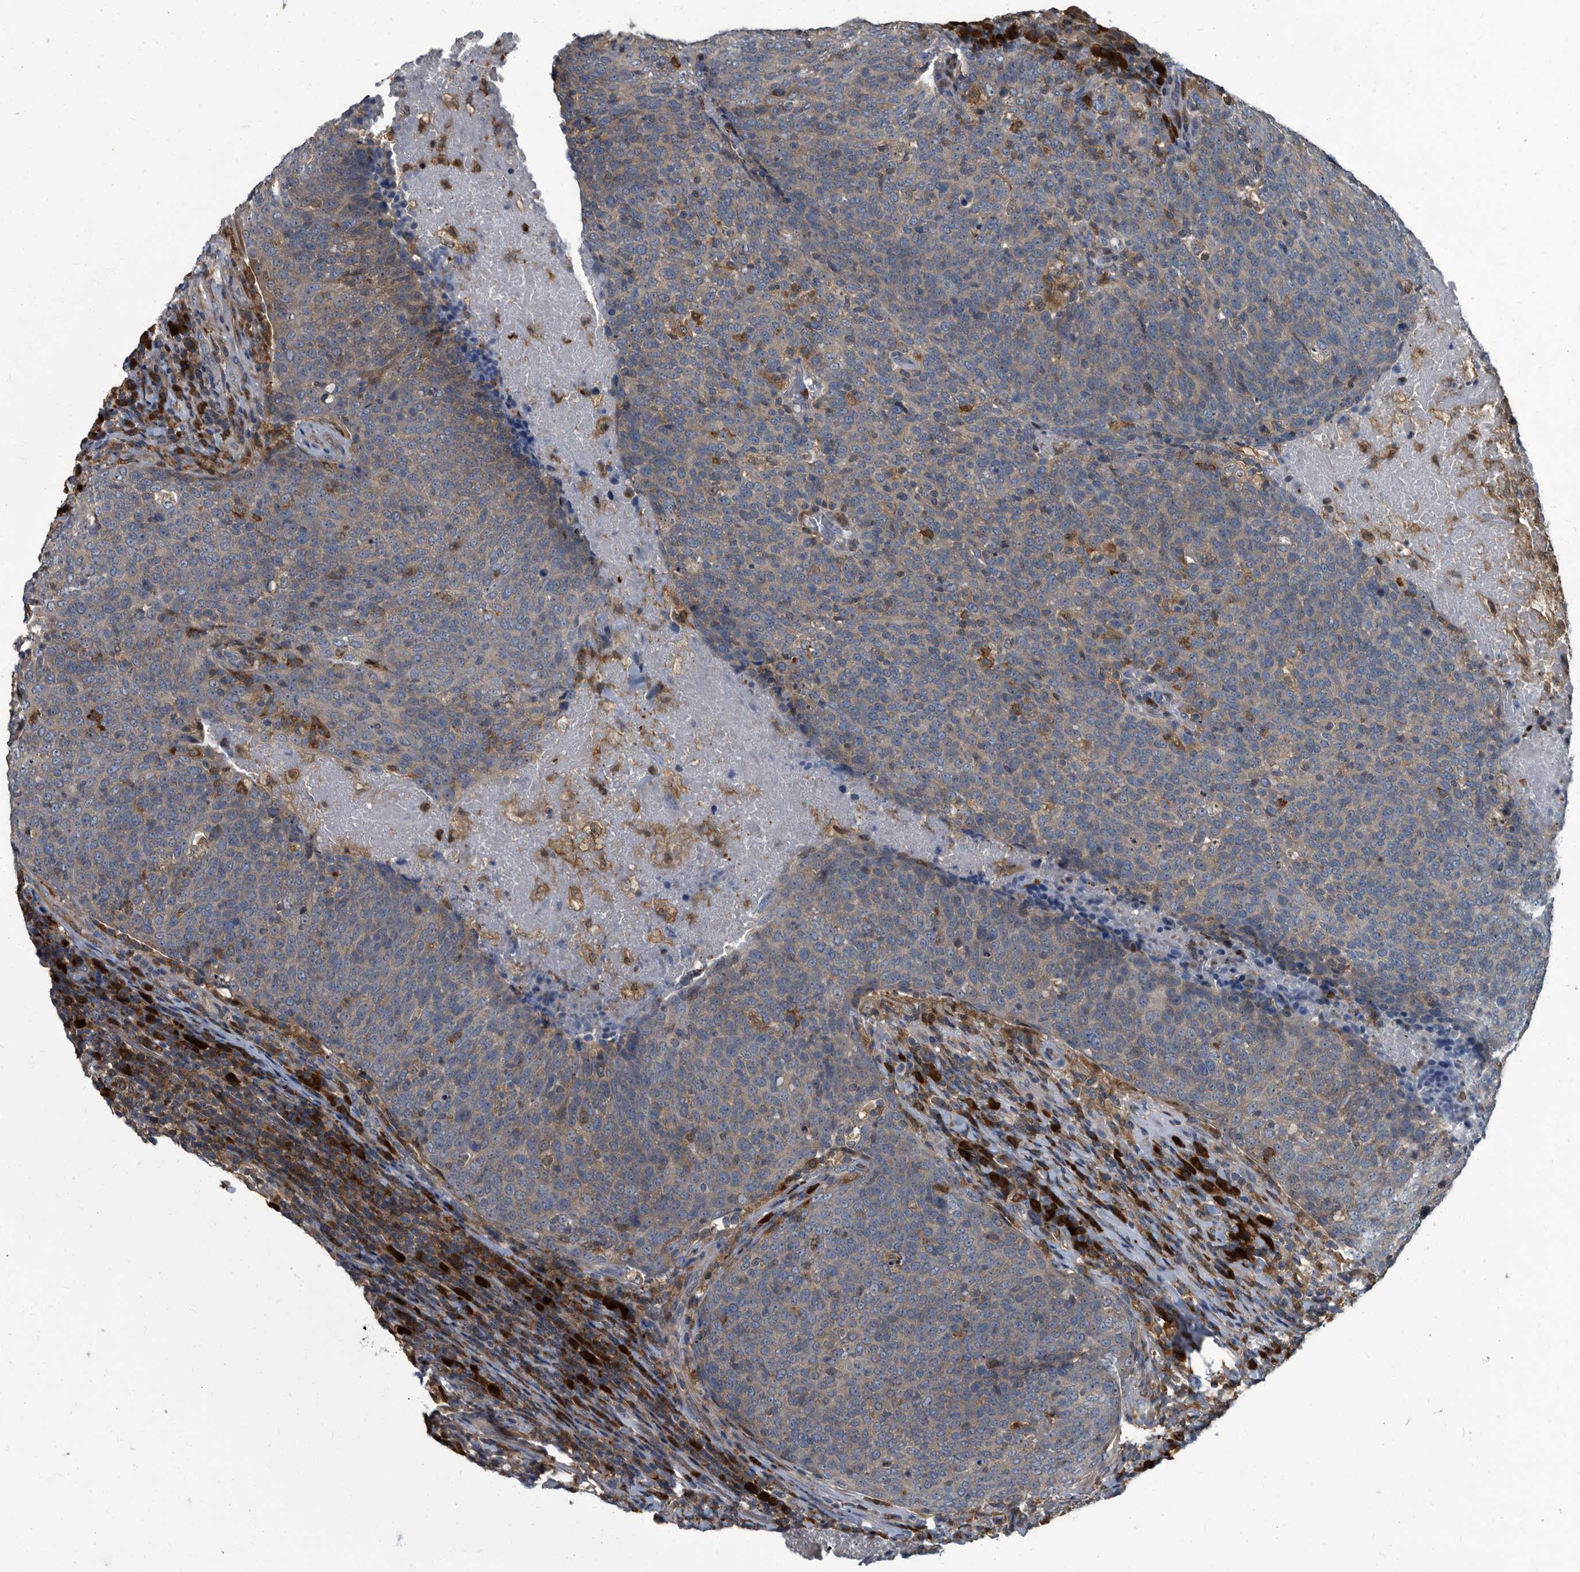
{"staining": {"intensity": "weak", "quantity": "<25%", "location": "cytoplasmic/membranous"}, "tissue": "head and neck cancer", "cell_type": "Tumor cells", "image_type": "cancer", "snomed": [{"axis": "morphology", "description": "Squamous cell carcinoma, NOS"}, {"axis": "morphology", "description": "Squamous cell carcinoma, metastatic, NOS"}, {"axis": "topography", "description": "Lymph node"}, {"axis": "topography", "description": "Head-Neck"}], "caption": "This is a photomicrograph of immunohistochemistry staining of squamous cell carcinoma (head and neck), which shows no expression in tumor cells.", "gene": "CDV3", "patient": {"sex": "male", "age": 62}}